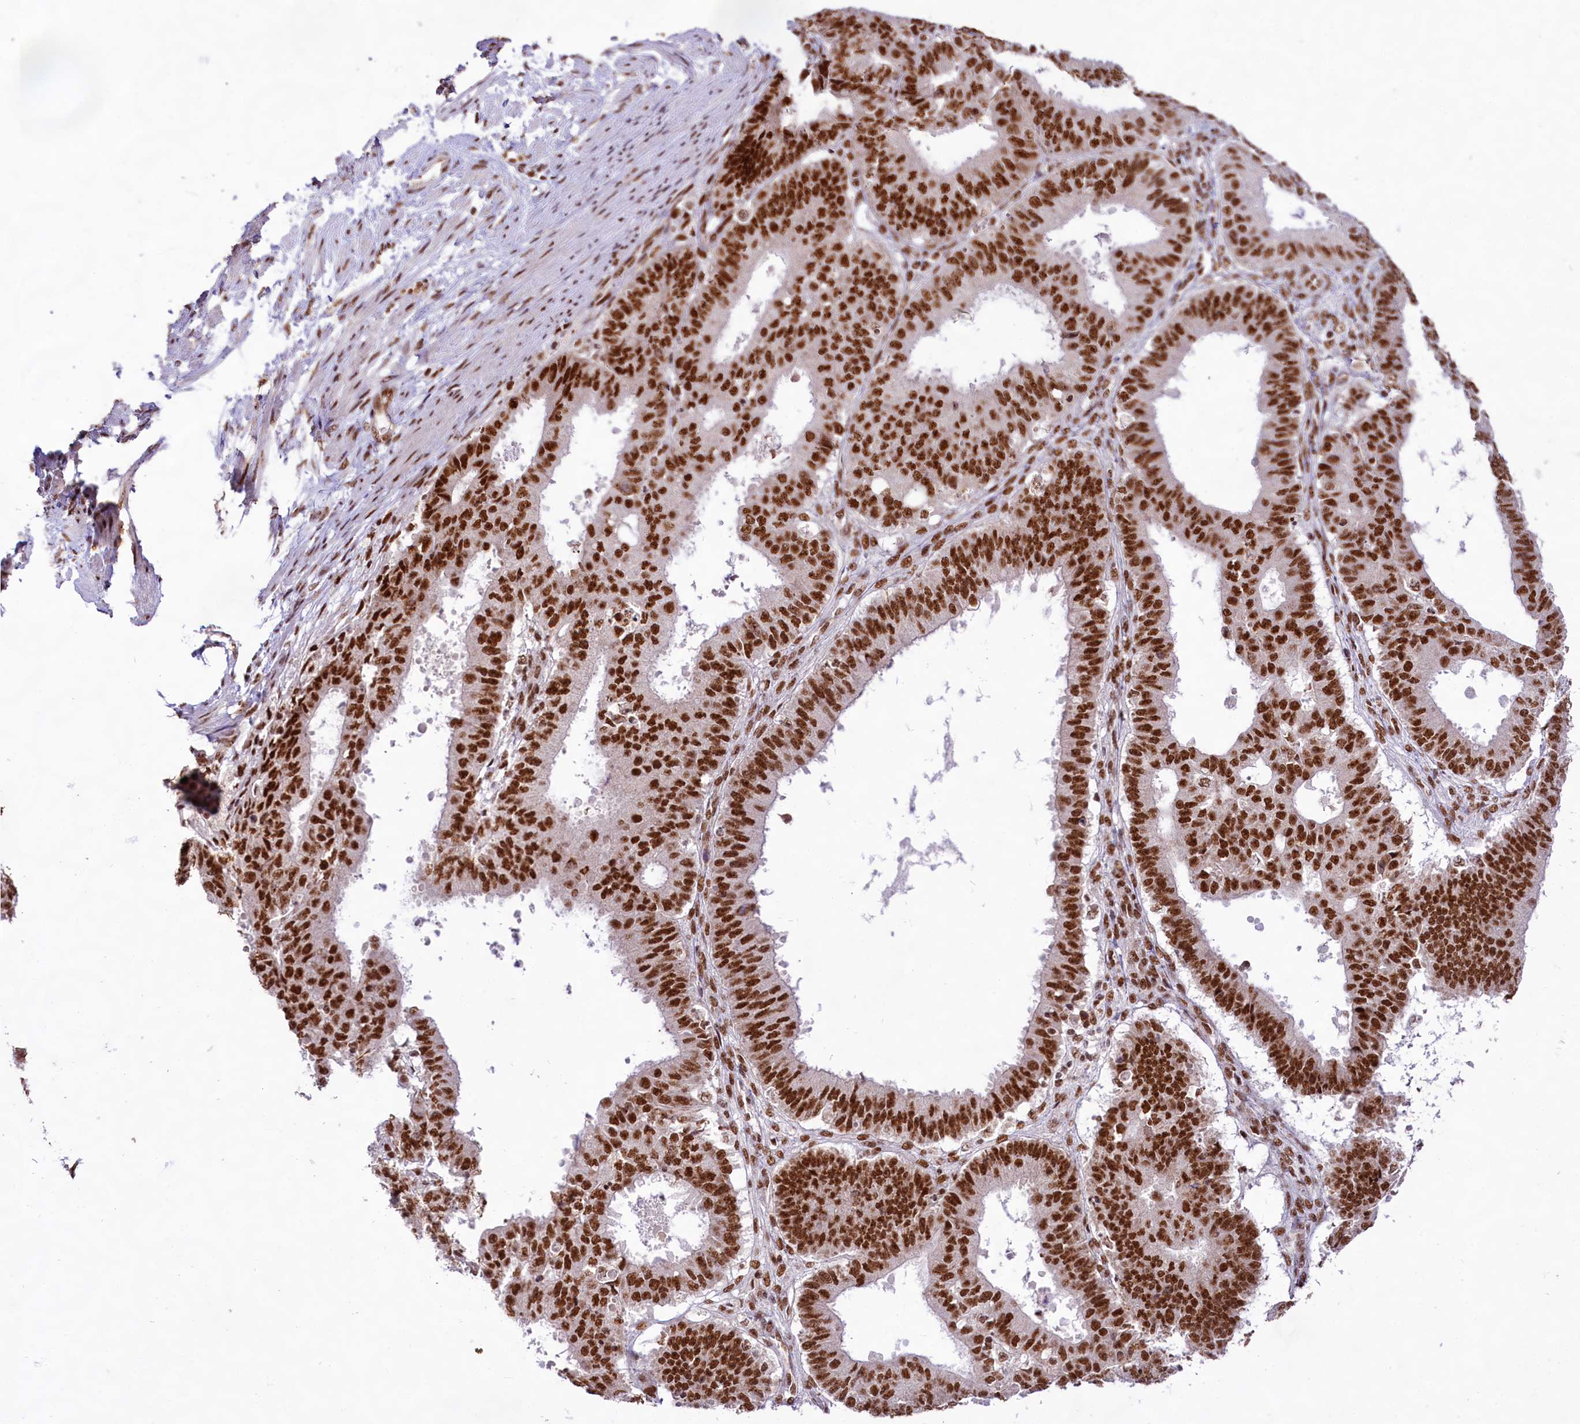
{"staining": {"intensity": "strong", "quantity": ">75%", "location": "nuclear"}, "tissue": "ovarian cancer", "cell_type": "Tumor cells", "image_type": "cancer", "snomed": [{"axis": "morphology", "description": "Carcinoma, endometroid"}, {"axis": "topography", "description": "Appendix"}, {"axis": "topography", "description": "Ovary"}], "caption": "This photomicrograph shows IHC staining of human ovarian endometroid carcinoma, with high strong nuclear expression in about >75% of tumor cells.", "gene": "HIRA", "patient": {"sex": "female", "age": 42}}